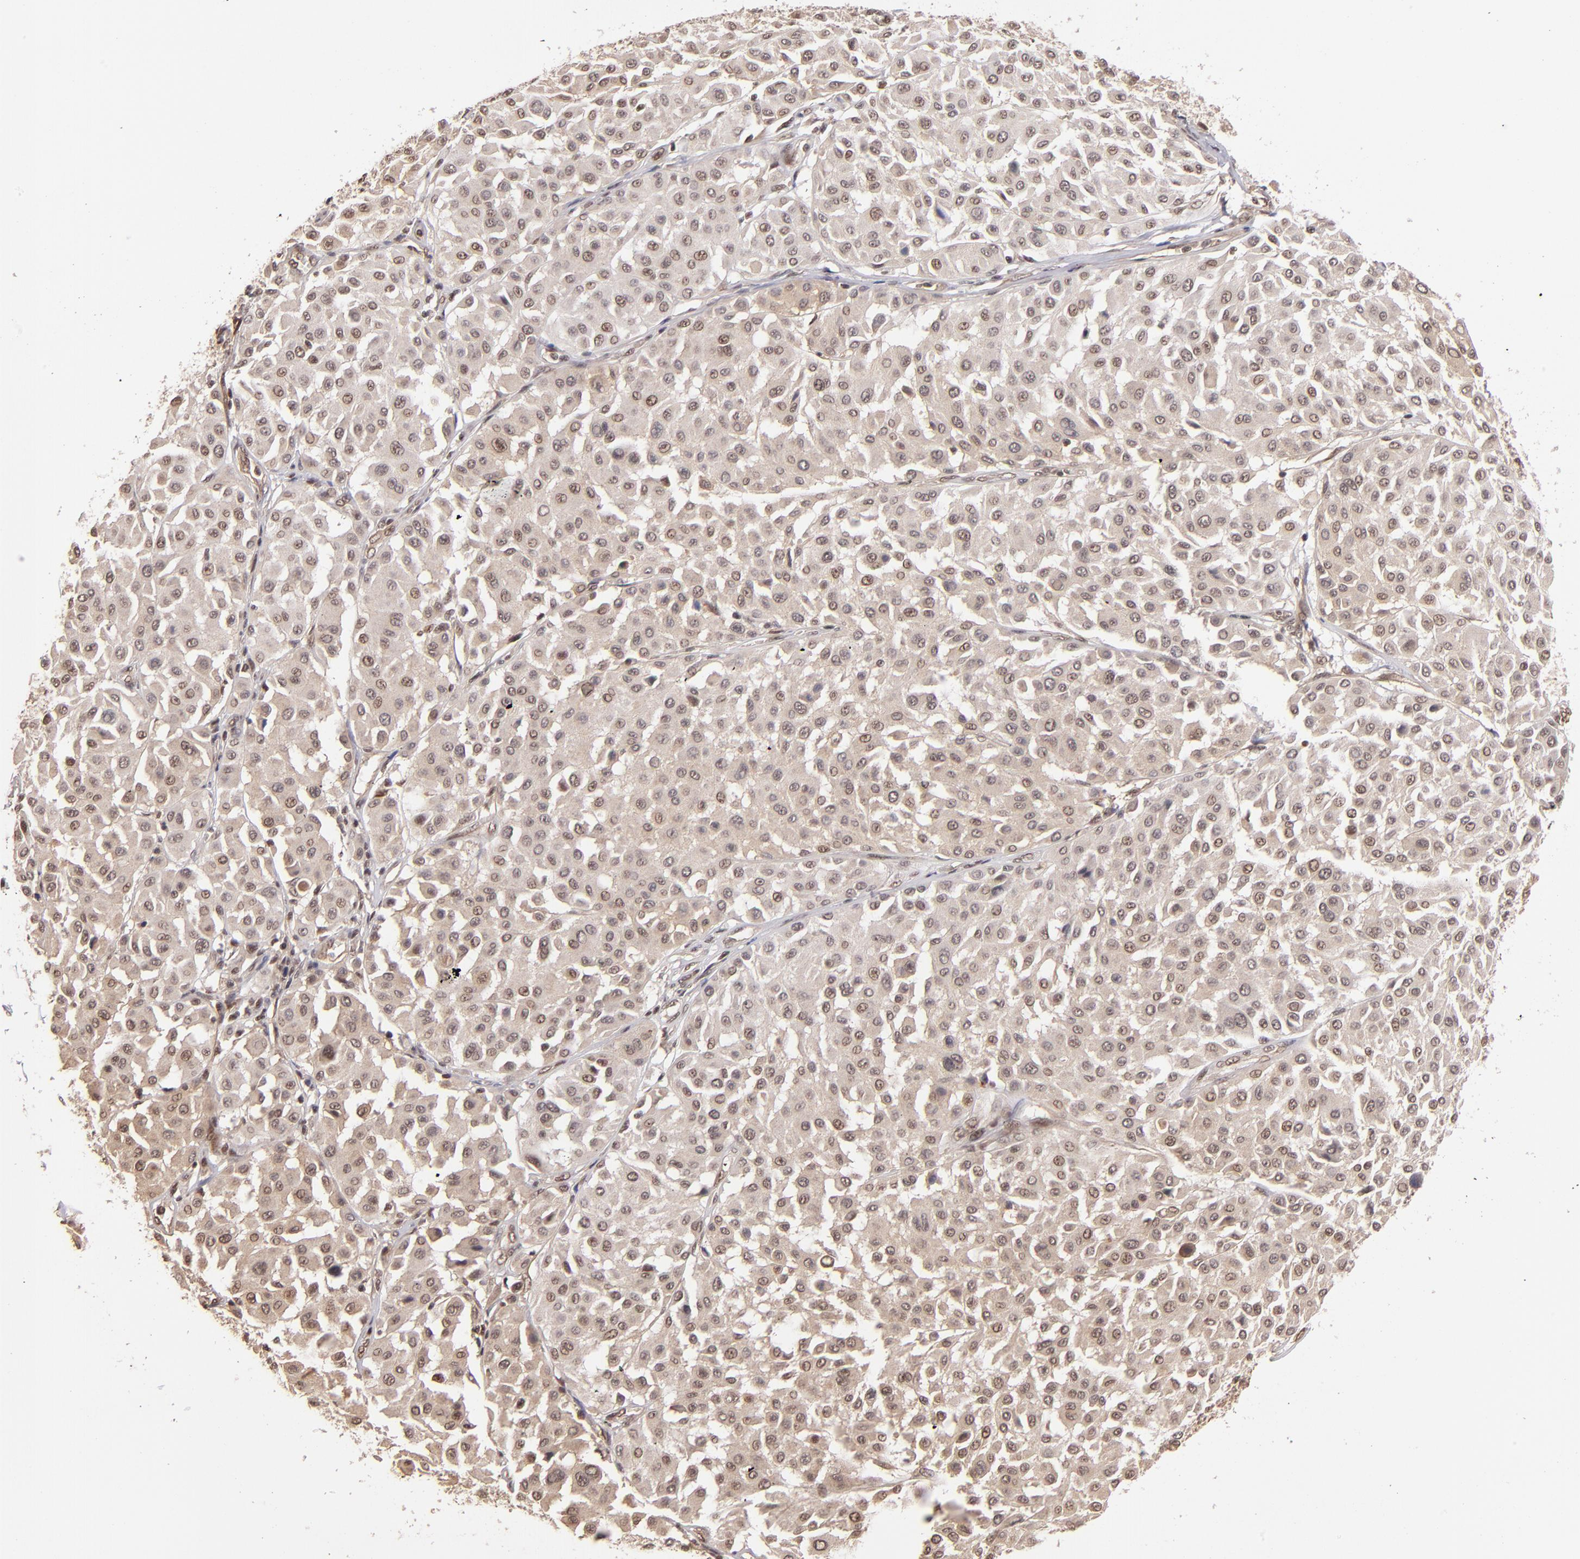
{"staining": {"intensity": "weak", "quantity": "<25%", "location": "nuclear"}, "tissue": "melanoma", "cell_type": "Tumor cells", "image_type": "cancer", "snomed": [{"axis": "morphology", "description": "Malignant melanoma, Metastatic site"}, {"axis": "topography", "description": "Soft tissue"}], "caption": "IHC of human malignant melanoma (metastatic site) exhibits no staining in tumor cells.", "gene": "TERF2", "patient": {"sex": "male", "age": 41}}